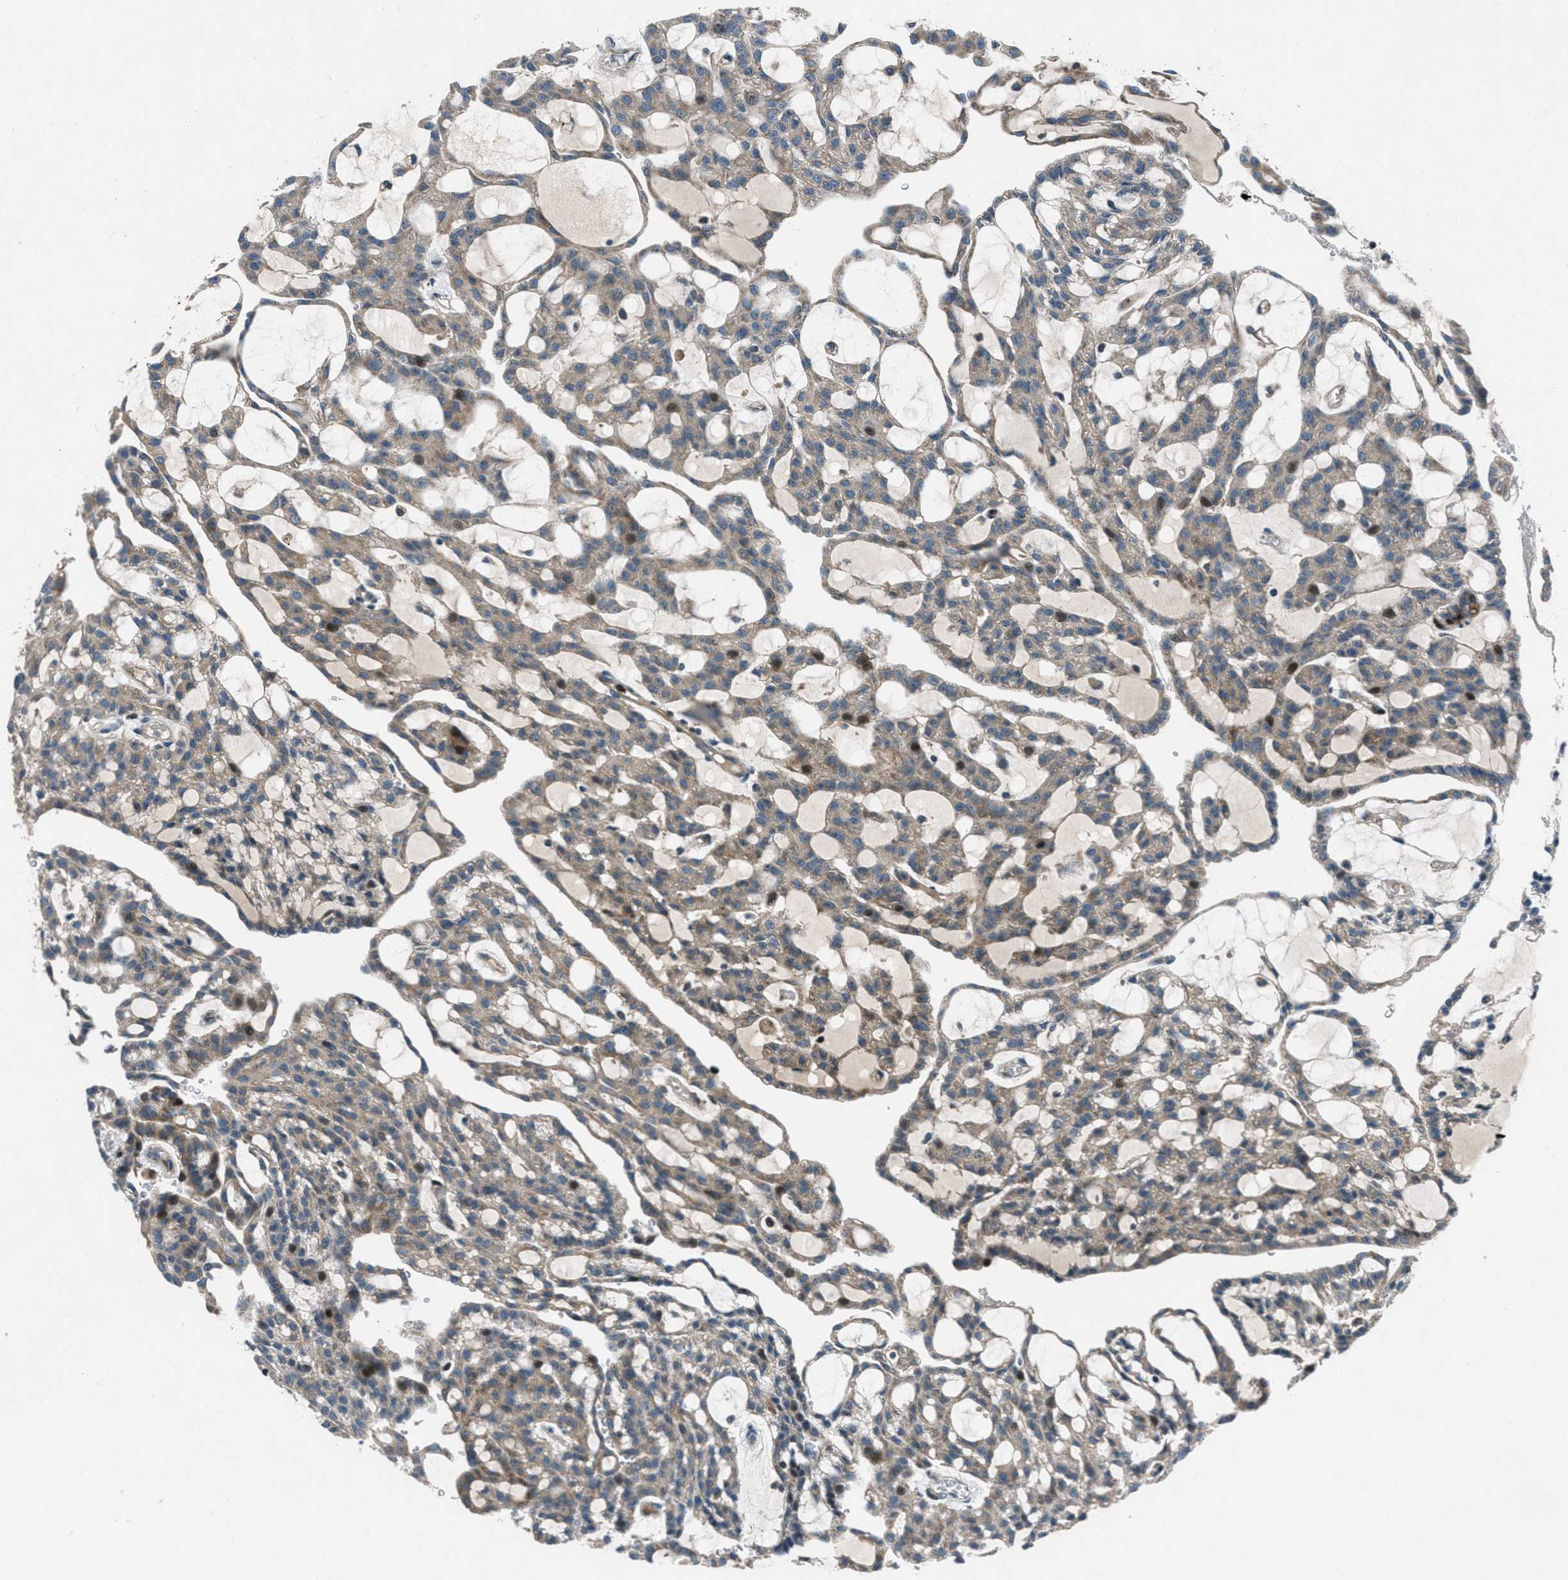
{"staining": {"intensity": "weak", "quantity": ">75%", "location": "cytoplasmic/membranous,nuclear"}, "tissue": "renal cancer", "cell_type": "Tumor cells", "image_type": "cancer", "snomed": [{"axis": "morphology", "description": "Adenocarcinoma, NOS"}, {"axis": "topography", "description": "Kidney"}], "caption": "This image shows renal cancer stained with IHC to label a protein in brown. The cytoplasmic/membranous and nuclear of tumor cells show weak positivity for the protein. Nuclei are counter-stained blue.", "gene": "CLEC2D", "patient": {"sex": "male", "age": 63}}